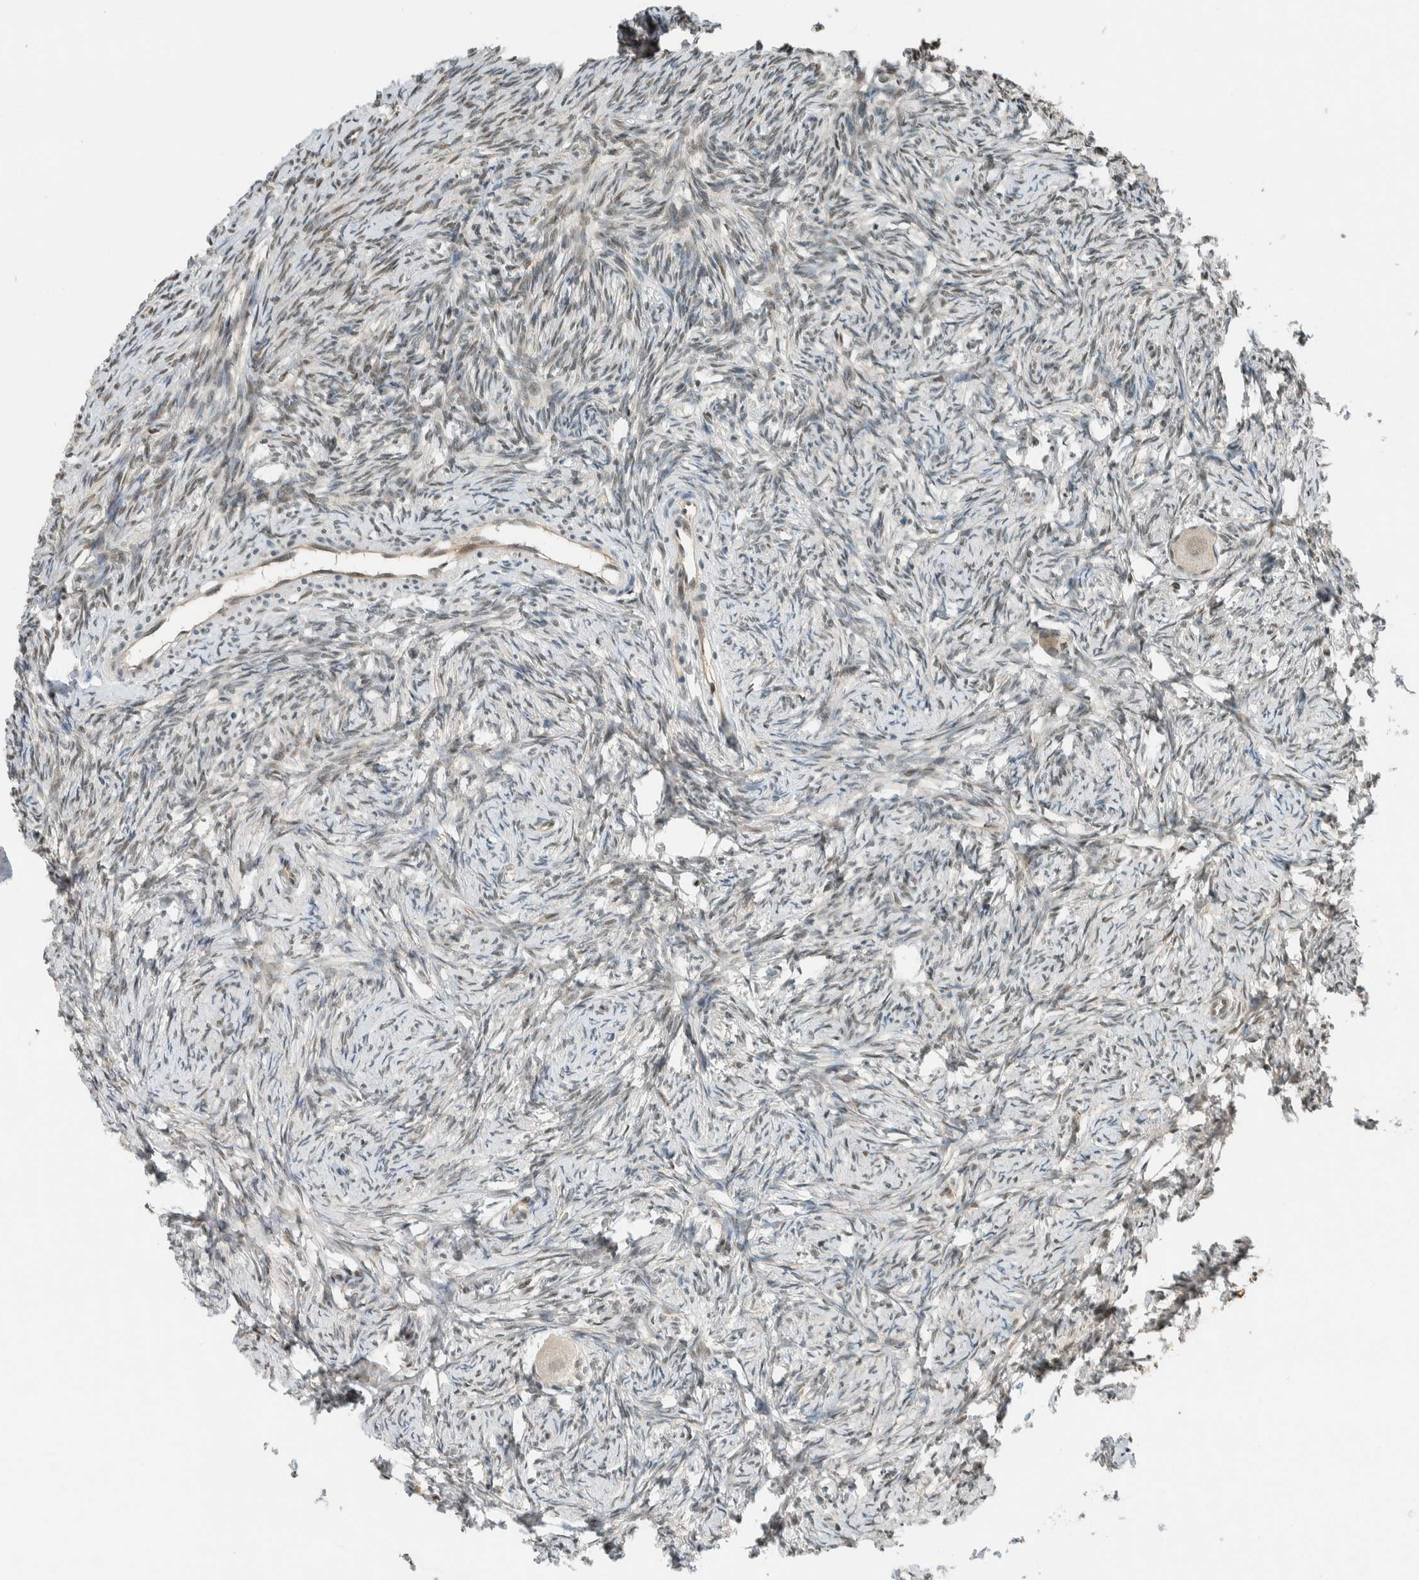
{"staining": {"intensity": "weak", "quantity": ">75%", "location": "cytoplasmic/membranous,nuclear"}, "tissue": "ovary", "cell_type": "Follicle cells", "image_type": "normal", "snomed": [{"axis": "morphology", "description": "Normal tissue, NOS"}, {"axis": "topography", "description": "Ovary"}], "caption": "Ovary stained with a brown dye shows weak cytoplasmic/membranous,nuclear positive expression in about >75% of follicle cells.", "gene": "NIBAN2", "patient": {"sex": "female", "age": 34}}